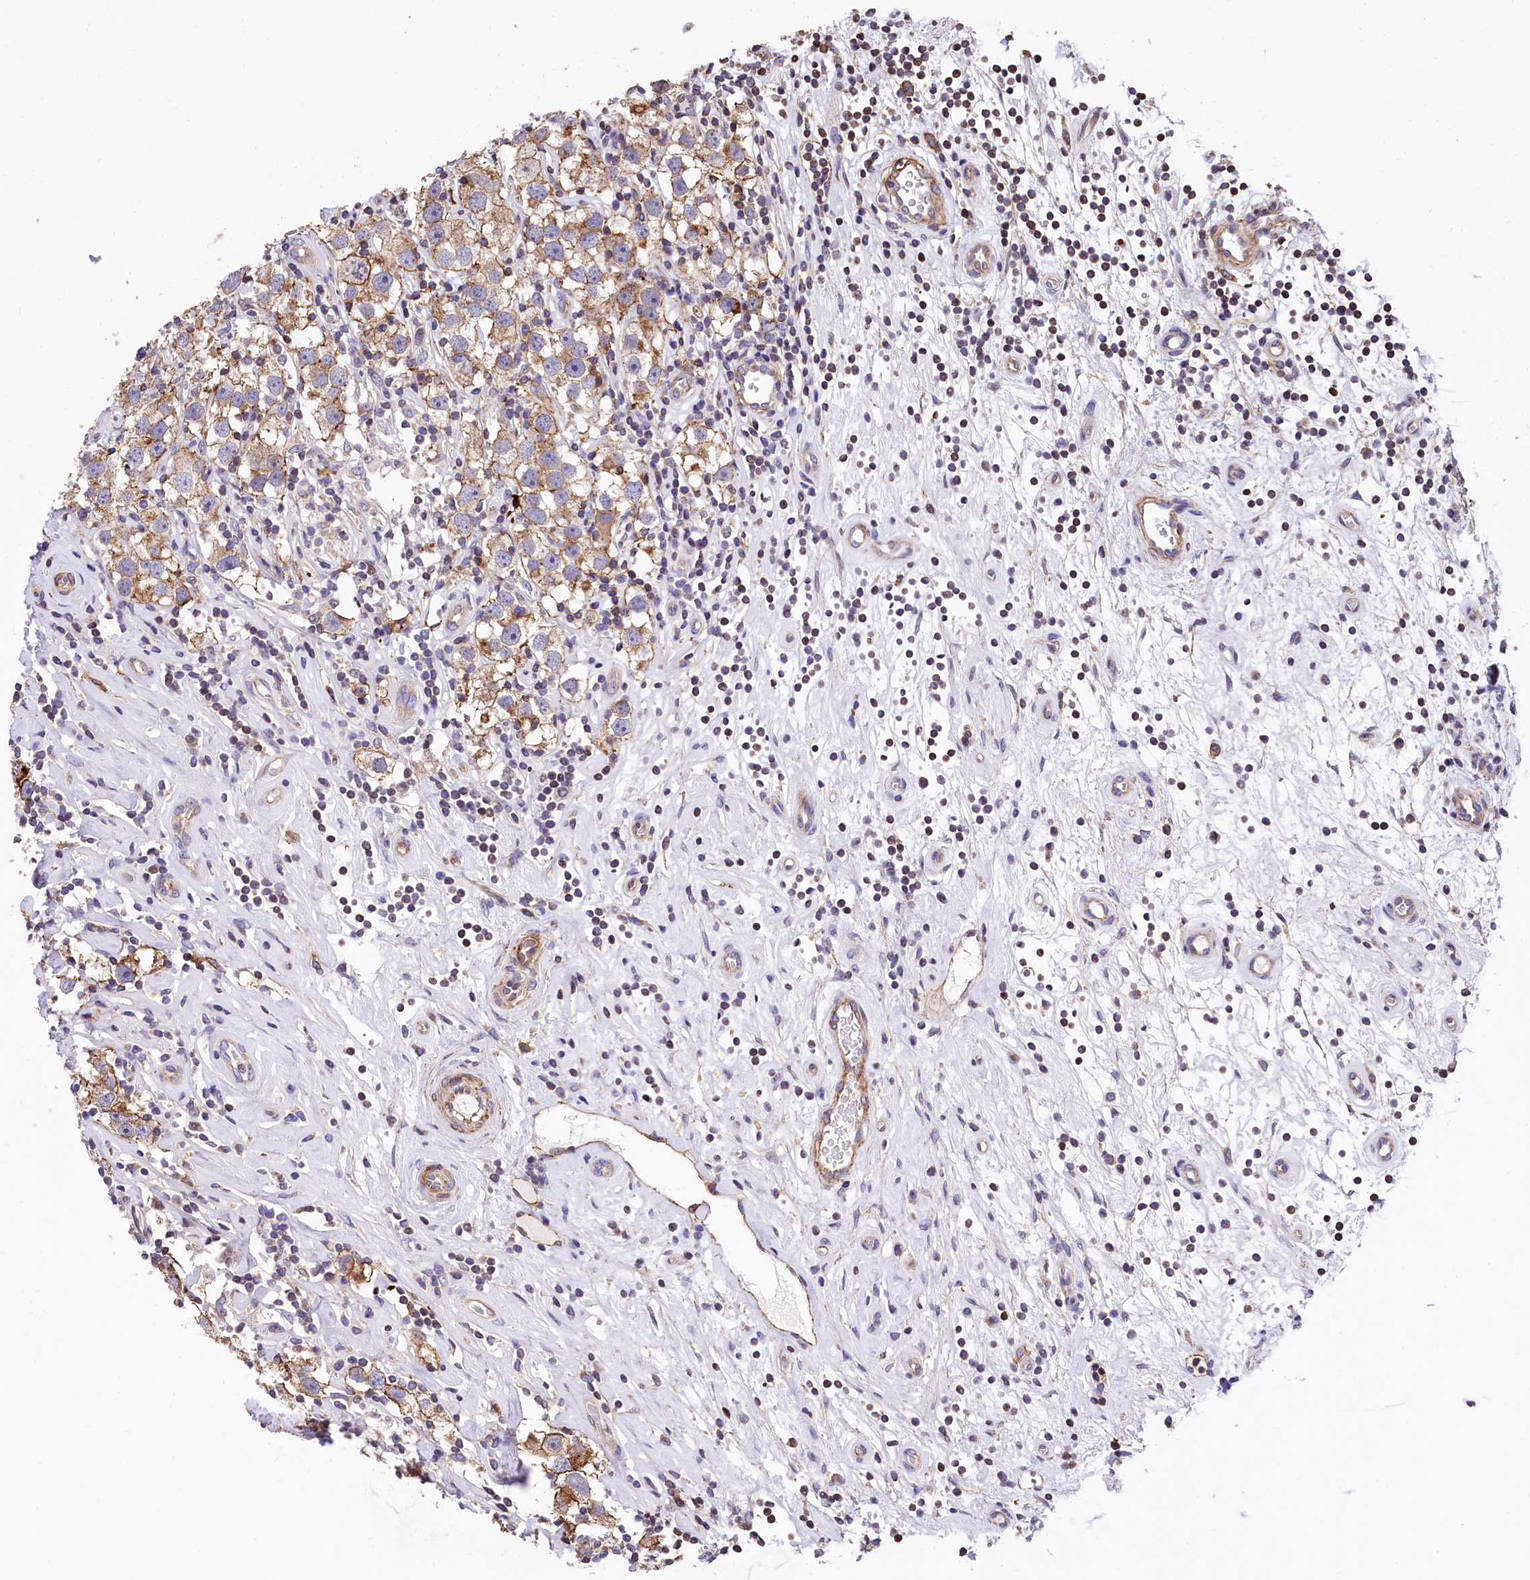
{"staining": {"intensity": "moderate", "quantity": ">75%", "location": "cytoplasmic/membranous"}, "tissue": "testis cancer", "cell_type": "Tumor cells", "image_type": "cancer", "snomed": [{"axis": "morphology", "description": "Seminoma, NOS"}, {"axis": "topography", "description": "Testis"}], "caption": "Testis cancer (seminoma) was stained to show a protein in brown. There is medium levels of moderate cytoplasmic/membranous staining in approximately >75% of tumor cells.", "gene": "ZNF2", "patient": {"sex": "male", "age": 49}}